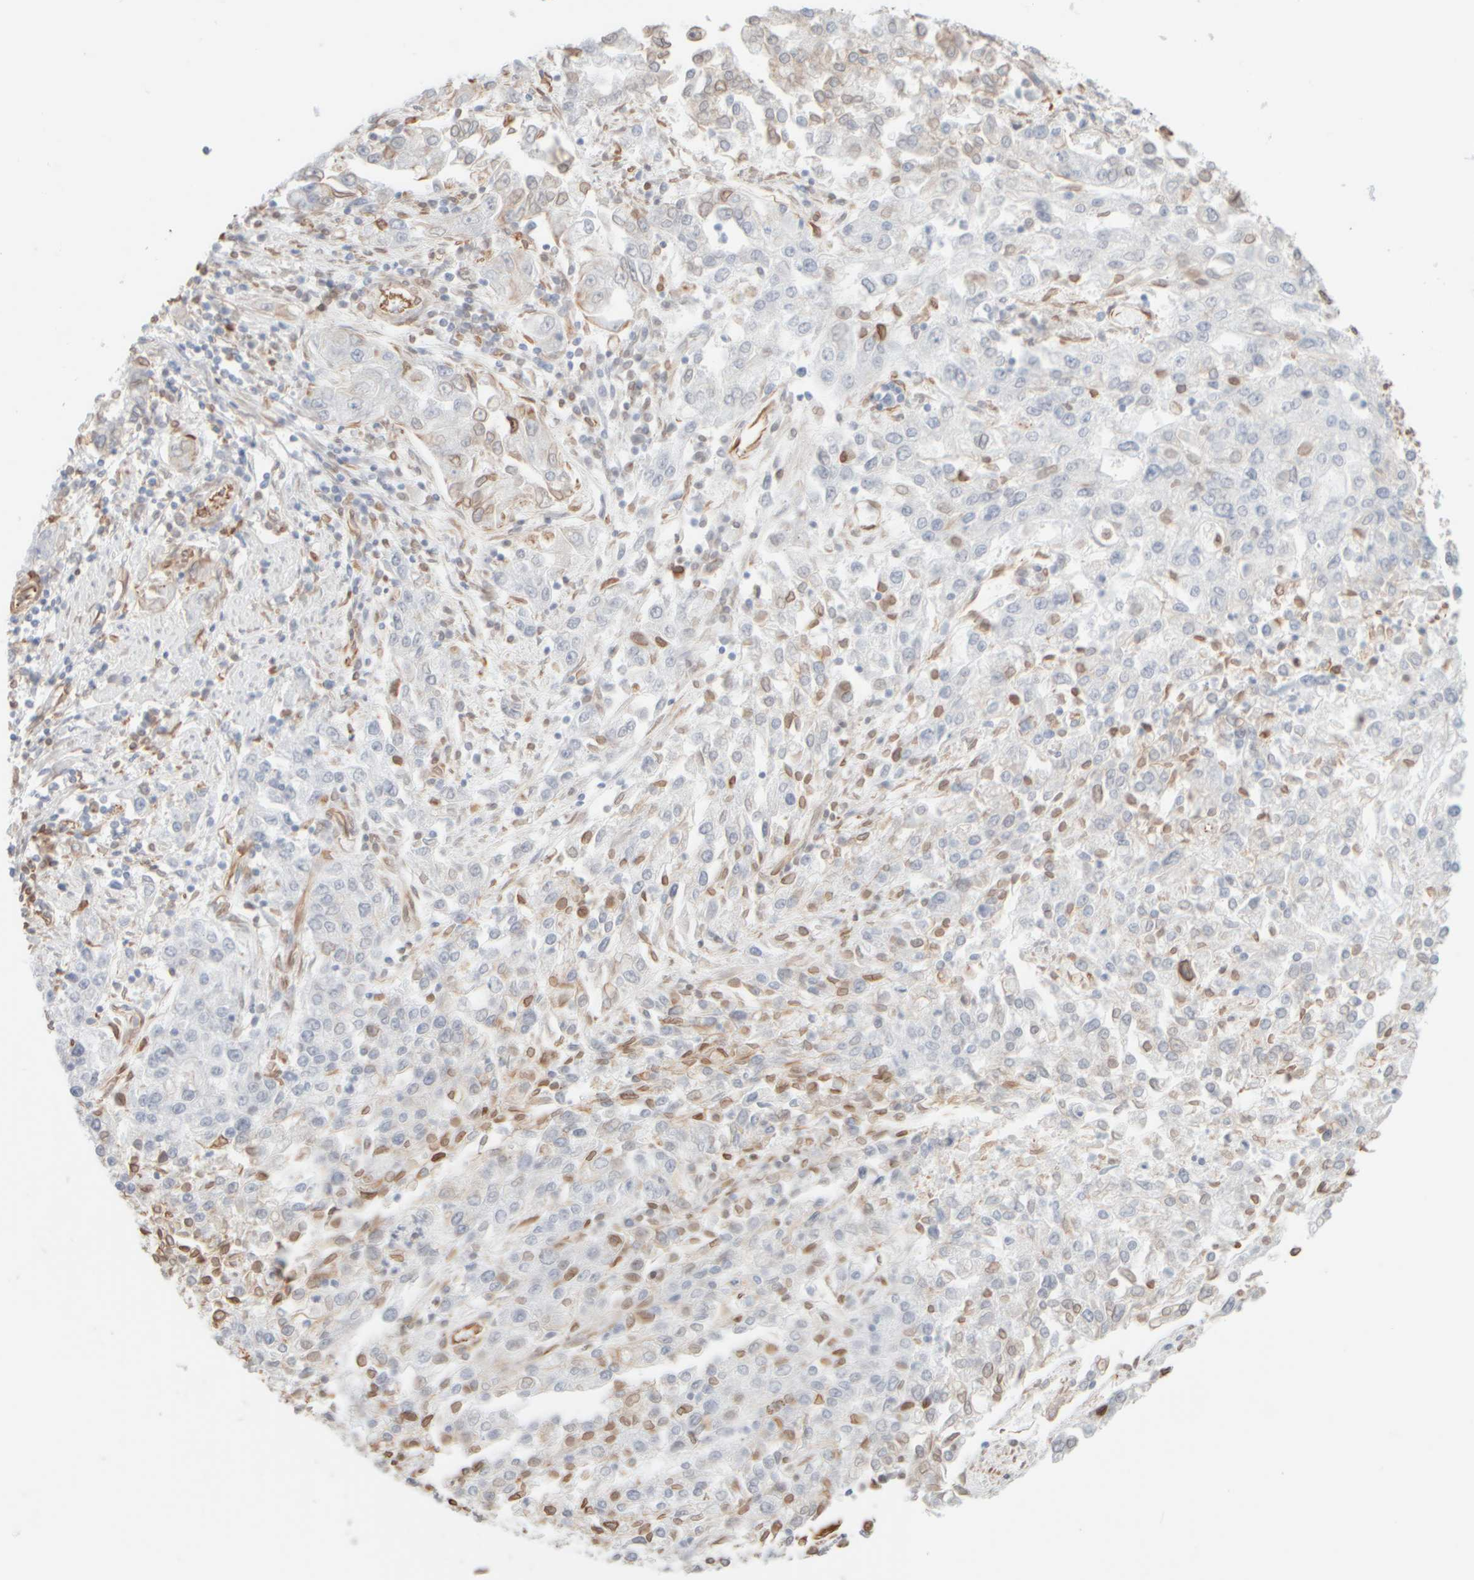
{"staining": {"intensity": "moderate", "quantity": "<25%", "location": "cytoplasmic/membranous,nuclear"}, "tissue": "endometrial cancer", "cell_type": "Tumor cells", "image_type": "cancer", "snomed": [{"axis": "morphology", "description": "Adenocarcinoma, NOS"}, {"axis": "topography", "description": "Endometrium"}], "caption": "Protein expression analysis of endometrial cancer (adenocarcinoma) reveals moderate cytoplasmic/membranous and nuclear expression in approximately <25% of tumor cells.", "gene": "KRT15", "patient": {"sex": "female", "age": 49}}